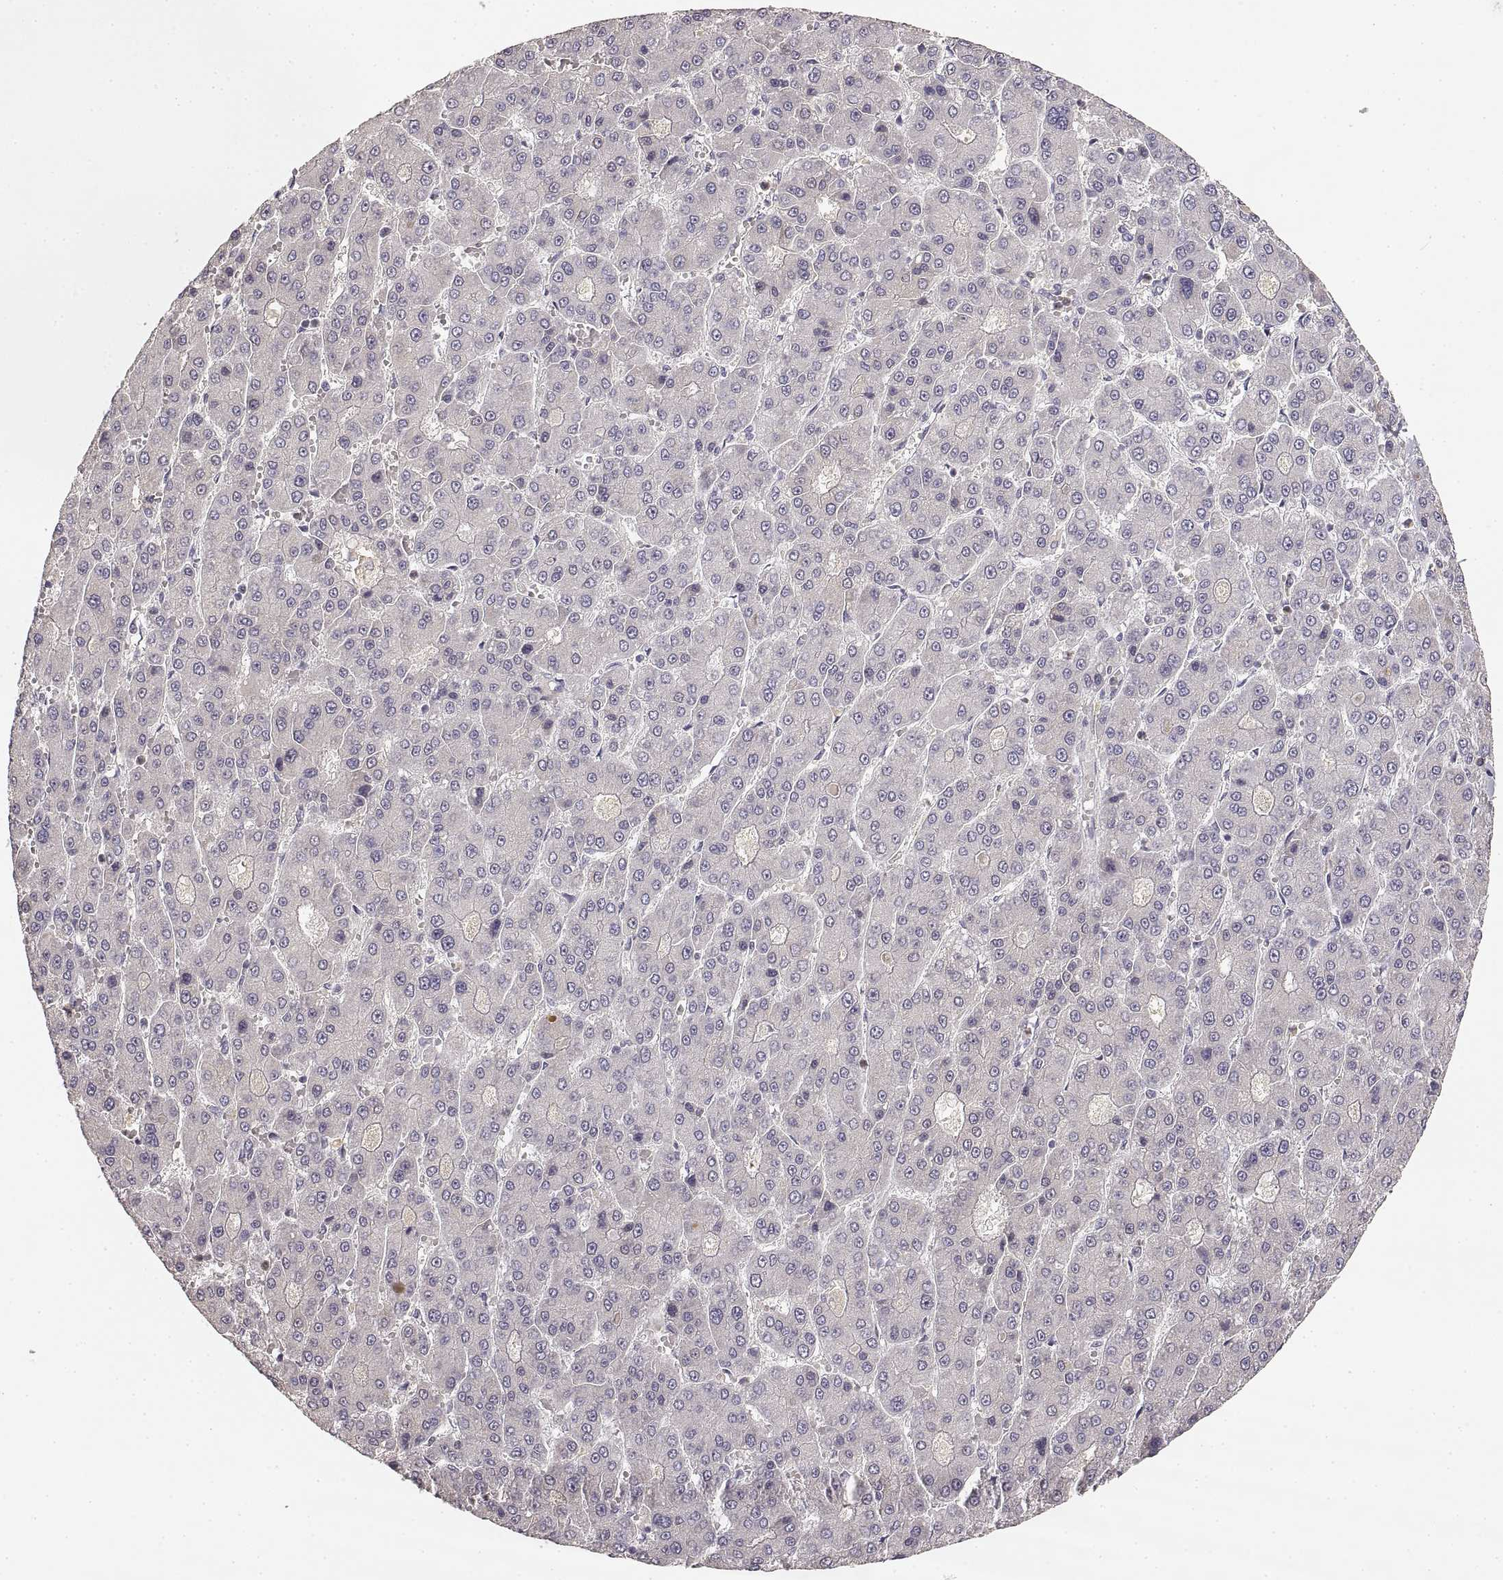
{"staining": {"intensity": "negative", "quantity": "none", "location": "none"}, "tissue": "liver cancer", "cell_type": "Tumor cells", "image_type": "cancer", "snomed": [{"axis": "morphology", "description": "Carcinoma, Hepatocellular, NOS"}, {"axis": "topography", "description": "Liver"}], "caption": "IHC of human liver cancer reveals no positivity in tumor cells.", "gene": "RUNDC3A", "patient": {"sex": "male", "age": 70}}